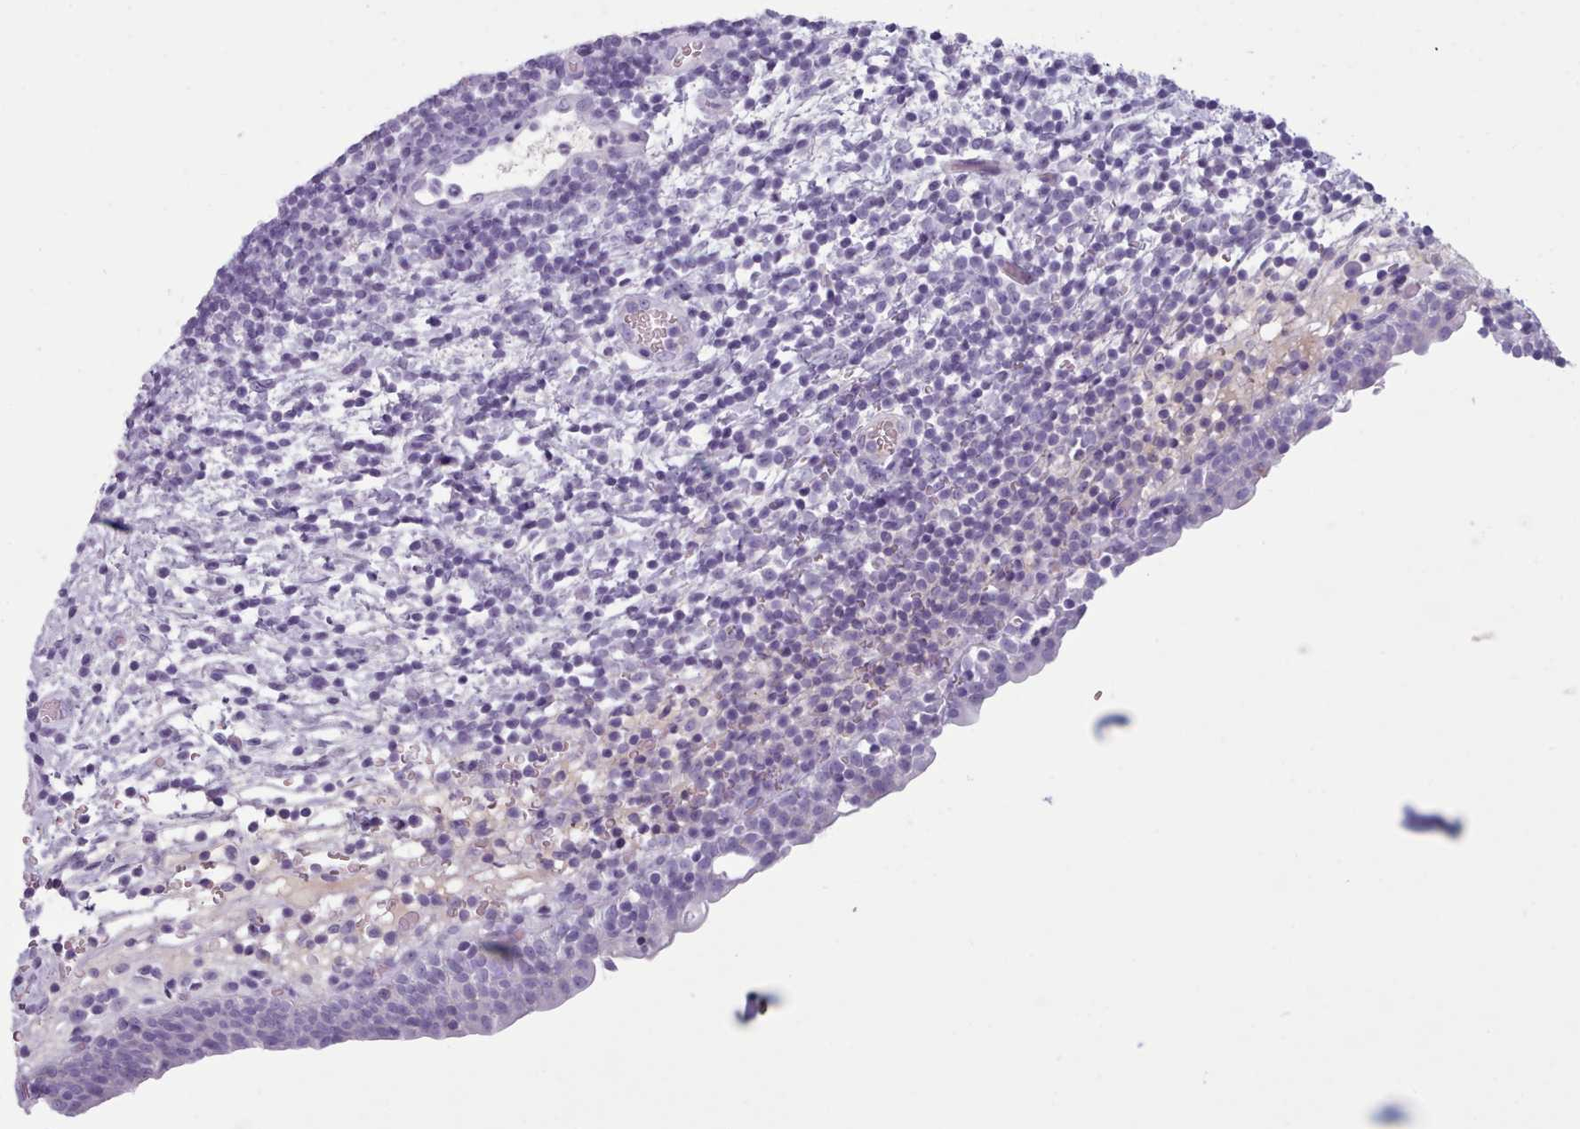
{"staining": {"intensity": "weak", "quantity": "<25%", "location": "cytoplasmic/membranous"}, "tissue": "urinary bladder", "cell_type": "Urothelial cells", "image_type": "normal", "snomed": [{"axis": "morphology", "description": "Normal tissue, NOS"}, {"axis": "topography", "description": "Urinary bladder"}], "caption": "Immunohistochemical staining of unremarkable human urinary bladder shows no significant positivity in urothelial cells.", "gene": "ZNF43", "patient": {"sex": "male", "age": 83}}